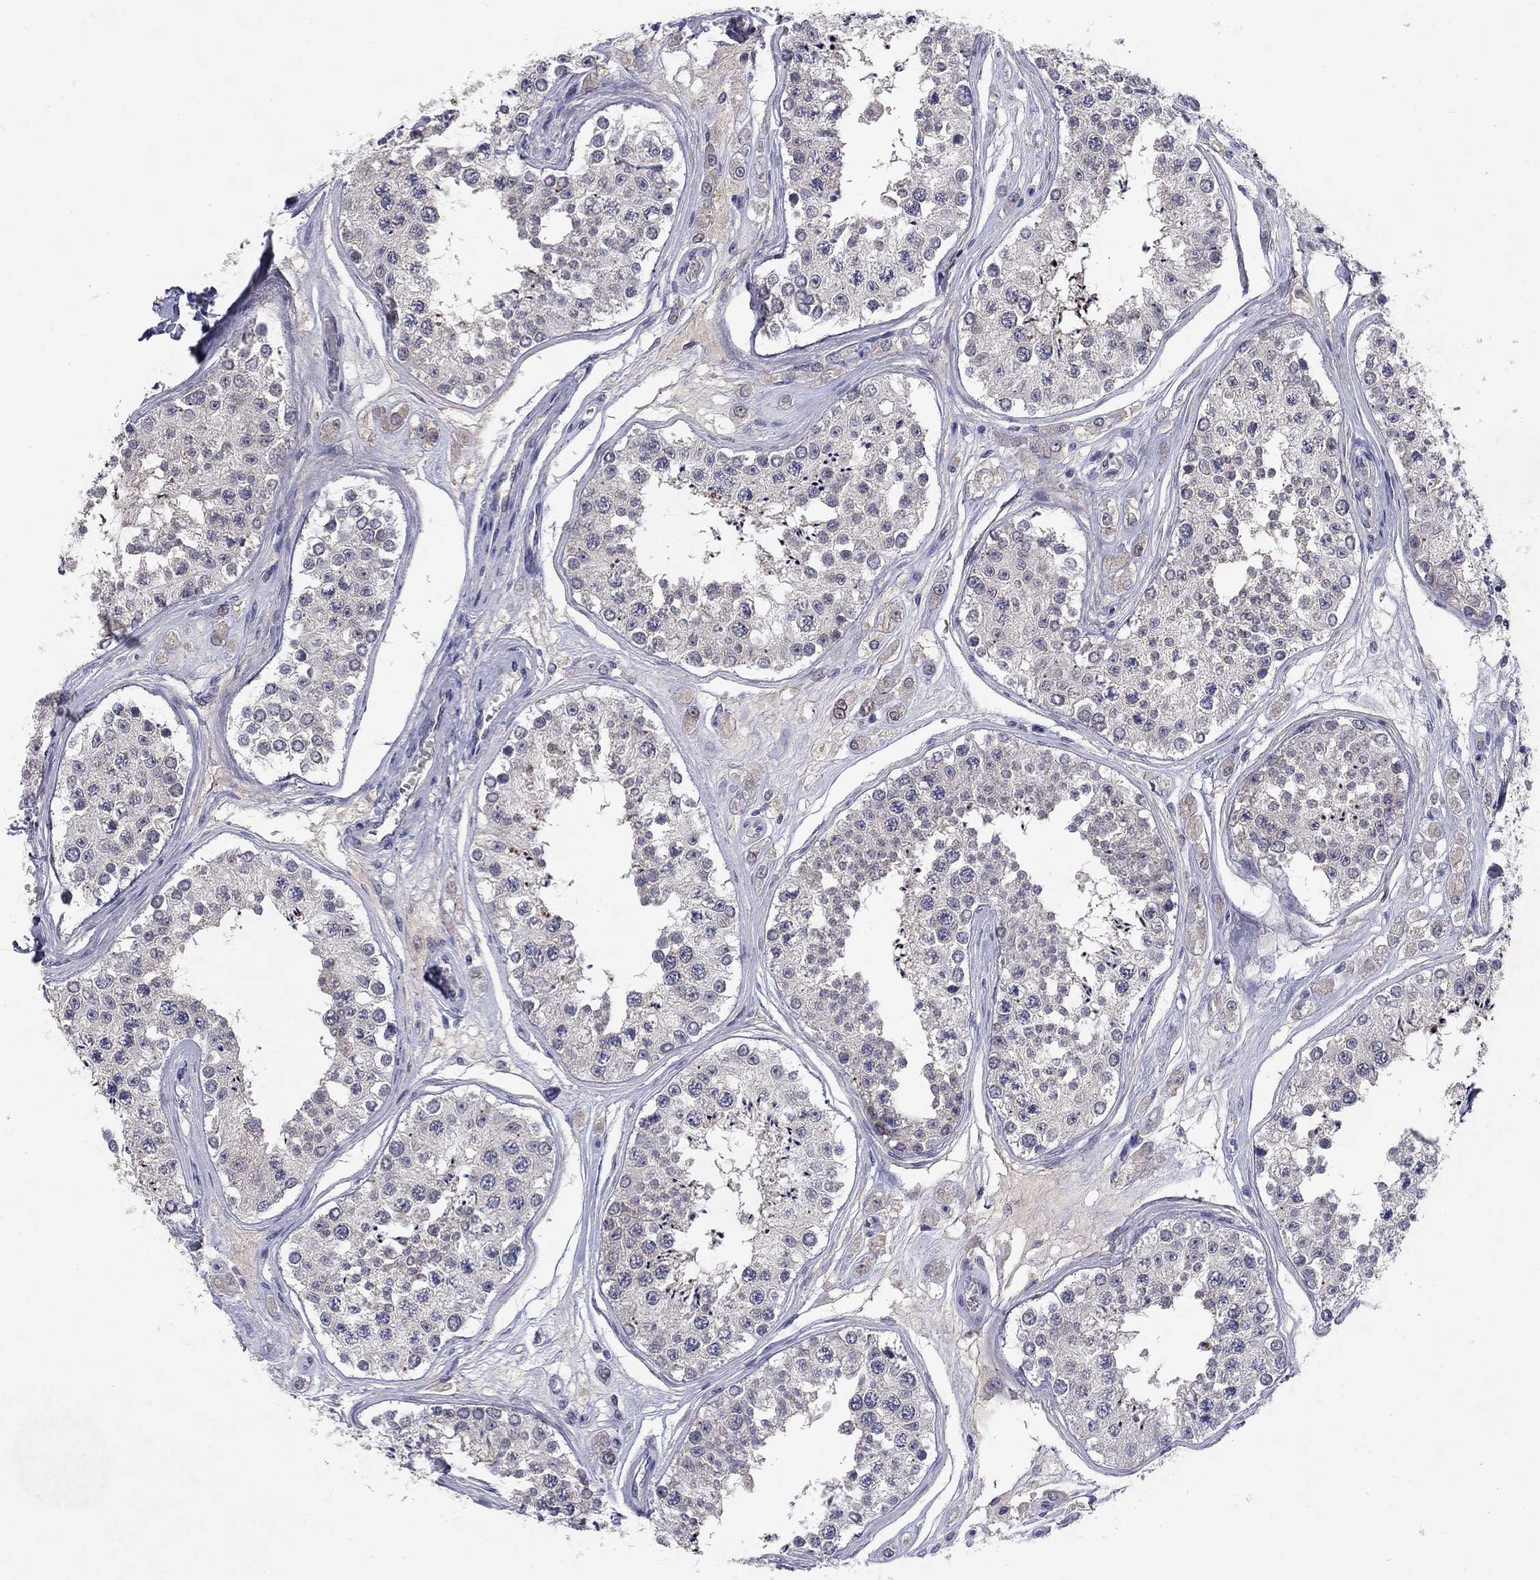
{"staining": {"intensity": "moderate", "quantity": "<25%", "location": "cytoplasmic/membranous"}, "tissue": "testis", "cell_type": "Cells in seminiferous ducts", "image_type": "normal", "snomed": [{"axis": "morphology", "description": "Normal tissue, NOS"}, {"axis": "topography", "description": "Testis"}], "caption": "Testis stained for a protein (brown) reveals moderate cytoplasmic/membranous positive expression in approximately <25% of cells in seminiferous ducts.", "gene": "CACNA1A", "patient": {"sex": "male", "age": 25}}